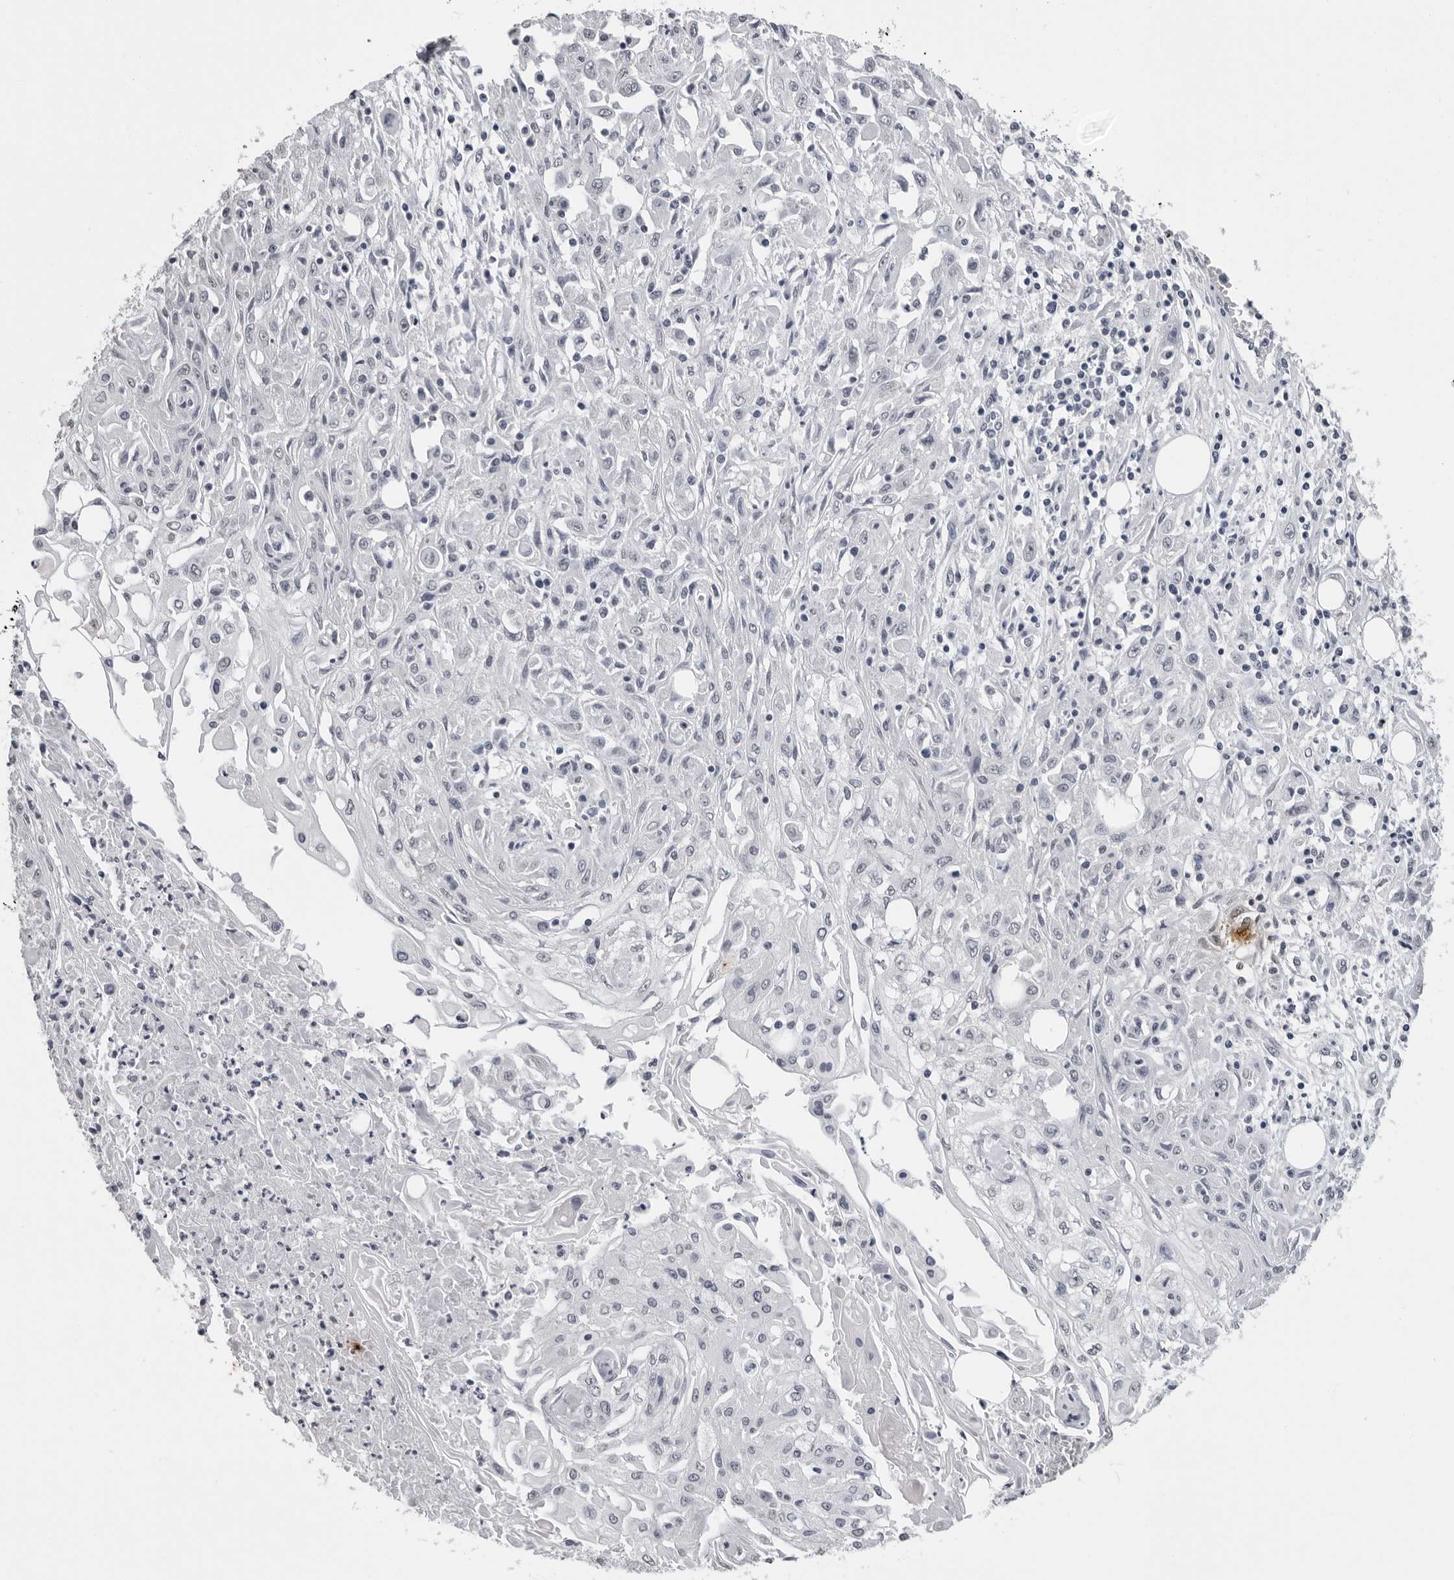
{"staining": {"intensity": "negative", "quantity": "none", "location": "none"}, "tissue": "skin cancer", "cell_type": "Tumor cells", "image_type": "cancer", "snomed": [{"axis": "morphology", "description": "Squamous cell carcinoma, NOS"}, {"axis": "morphology", "description": "Squamous cell carcinoma, metastatic, NOS"}, {"axis": "topography", "description": "Skin"}, {"axis": "topography", "description": "Lymph node"}], "caption": "An image of skin cancer (metastatic squamous cell carcinoma) stained for a protein demonstrates no brown staining in tumor cells.", "gene": "HEPACAM", "patient": {"sex": "male", "age": 75}}